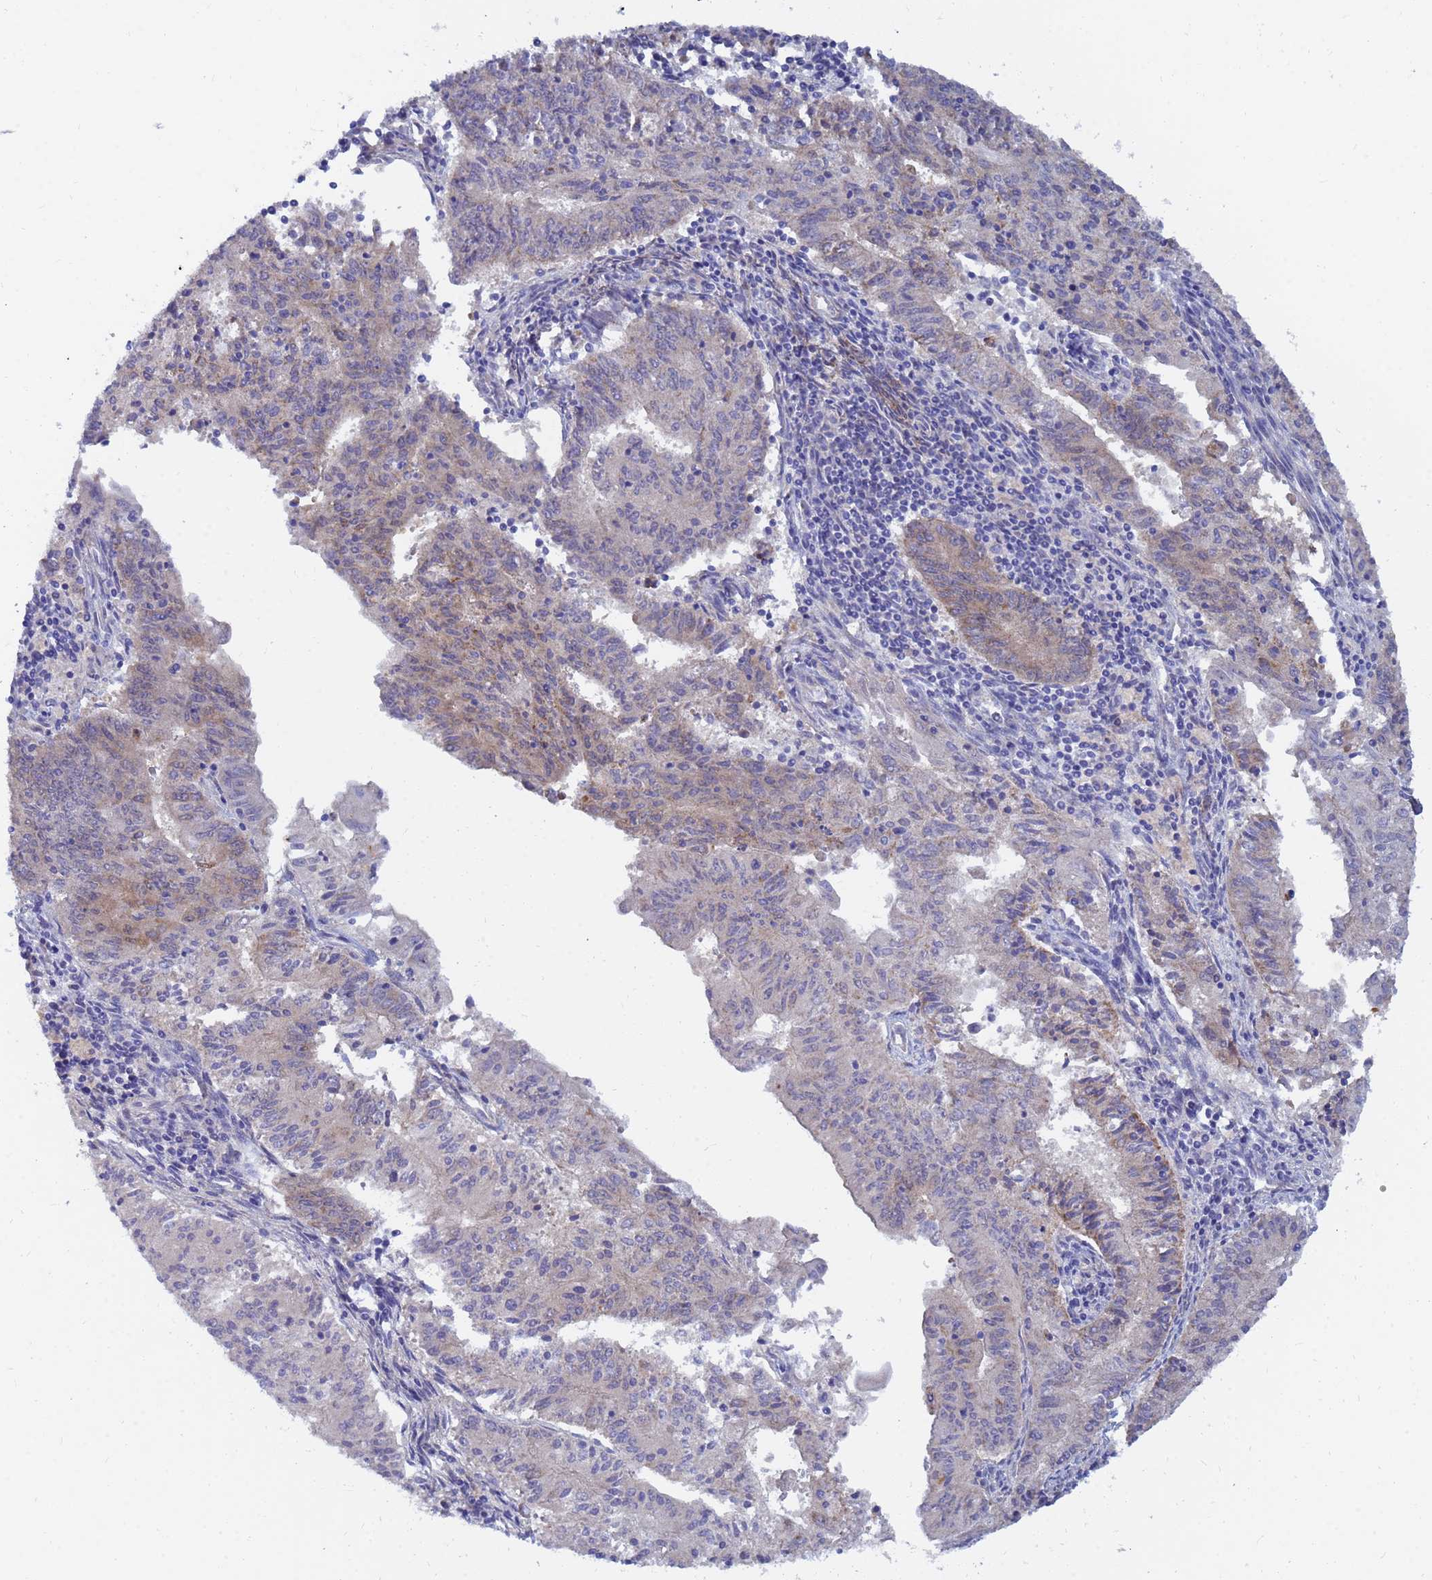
{"staining": {"intensity": "moderate", "quantity": "25%-75%", "location": "cytoplasmic/membranous"}, "tissue": "endometrial cancer", "cell_type": "Tumor cells", "image_type": "cancer", "snomed": [{"axis": "morphology", "description": "Adenocarcinoma, NOS"}, {"axis": "topography", "description": "Endometrium"}], "caption": "Endometrial cancer was stained to show a protein in brown. There is medium levels of moderate cytoplasmic/membranous positivity in approximately 25%-75% of tumor cells.", "gene": "SDR39U1", "patient": {"sex": "female", "age": 59}}